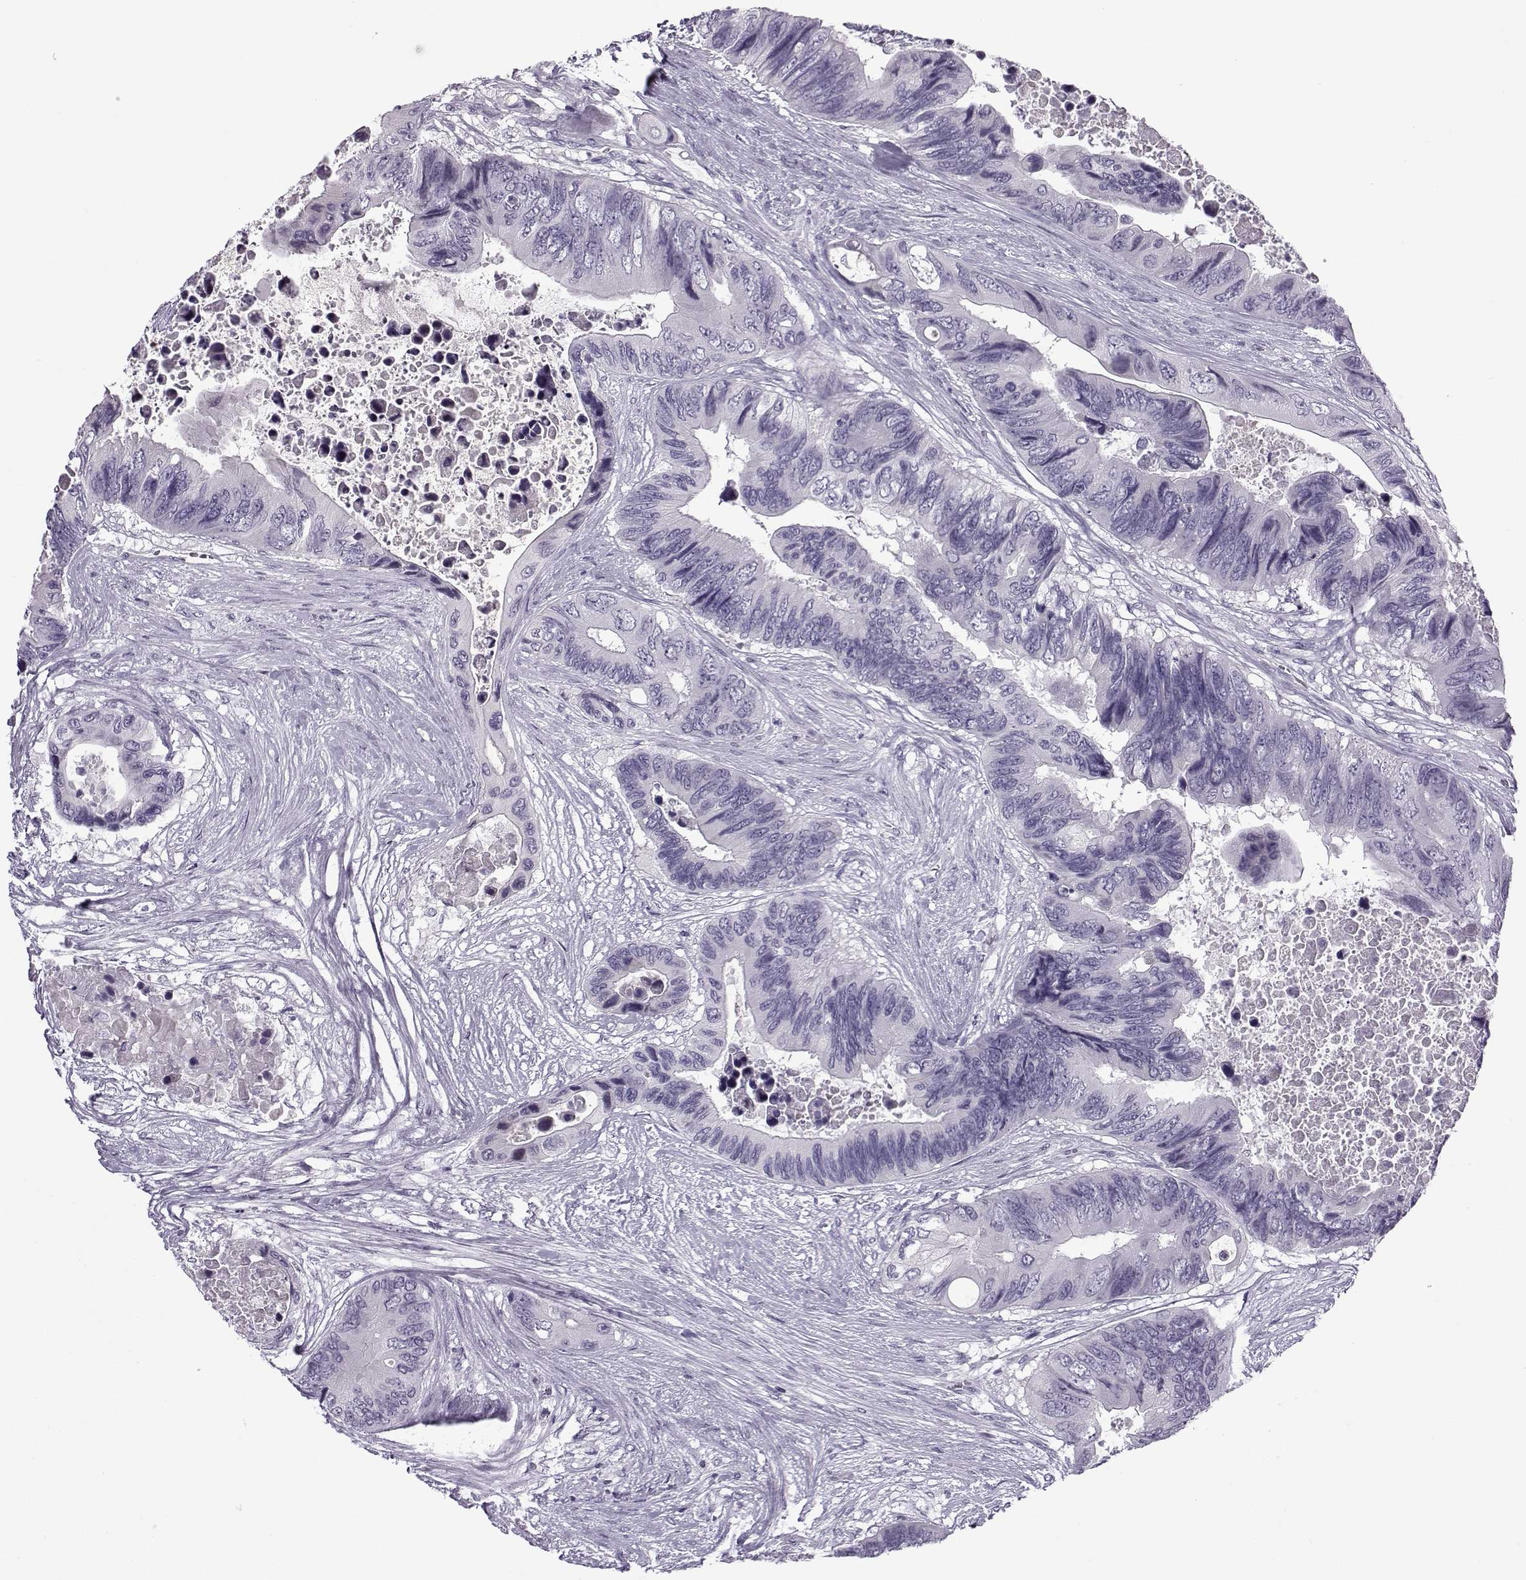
{"staining": {"intensity": "negative", "quantity": "none", "location": "none"}, "tissue": "colorectal cancer", "cell_type": "Tumor cells", "image_type": "cancer", "snomed": [{"axis": "morphology", "description": "Adenocarcinoma, NOS"}, {"axis": "topography", "description": "Rectum"}], "caption": "There is no significant positivity in tumor cells of adenocarcinoma (colorectal). (DAB (3,3'-diaminobenzidine) immunohistochemistry, high magnification).", "gene": "OIP5", "patient": {"sex": "male", "age": 63}}